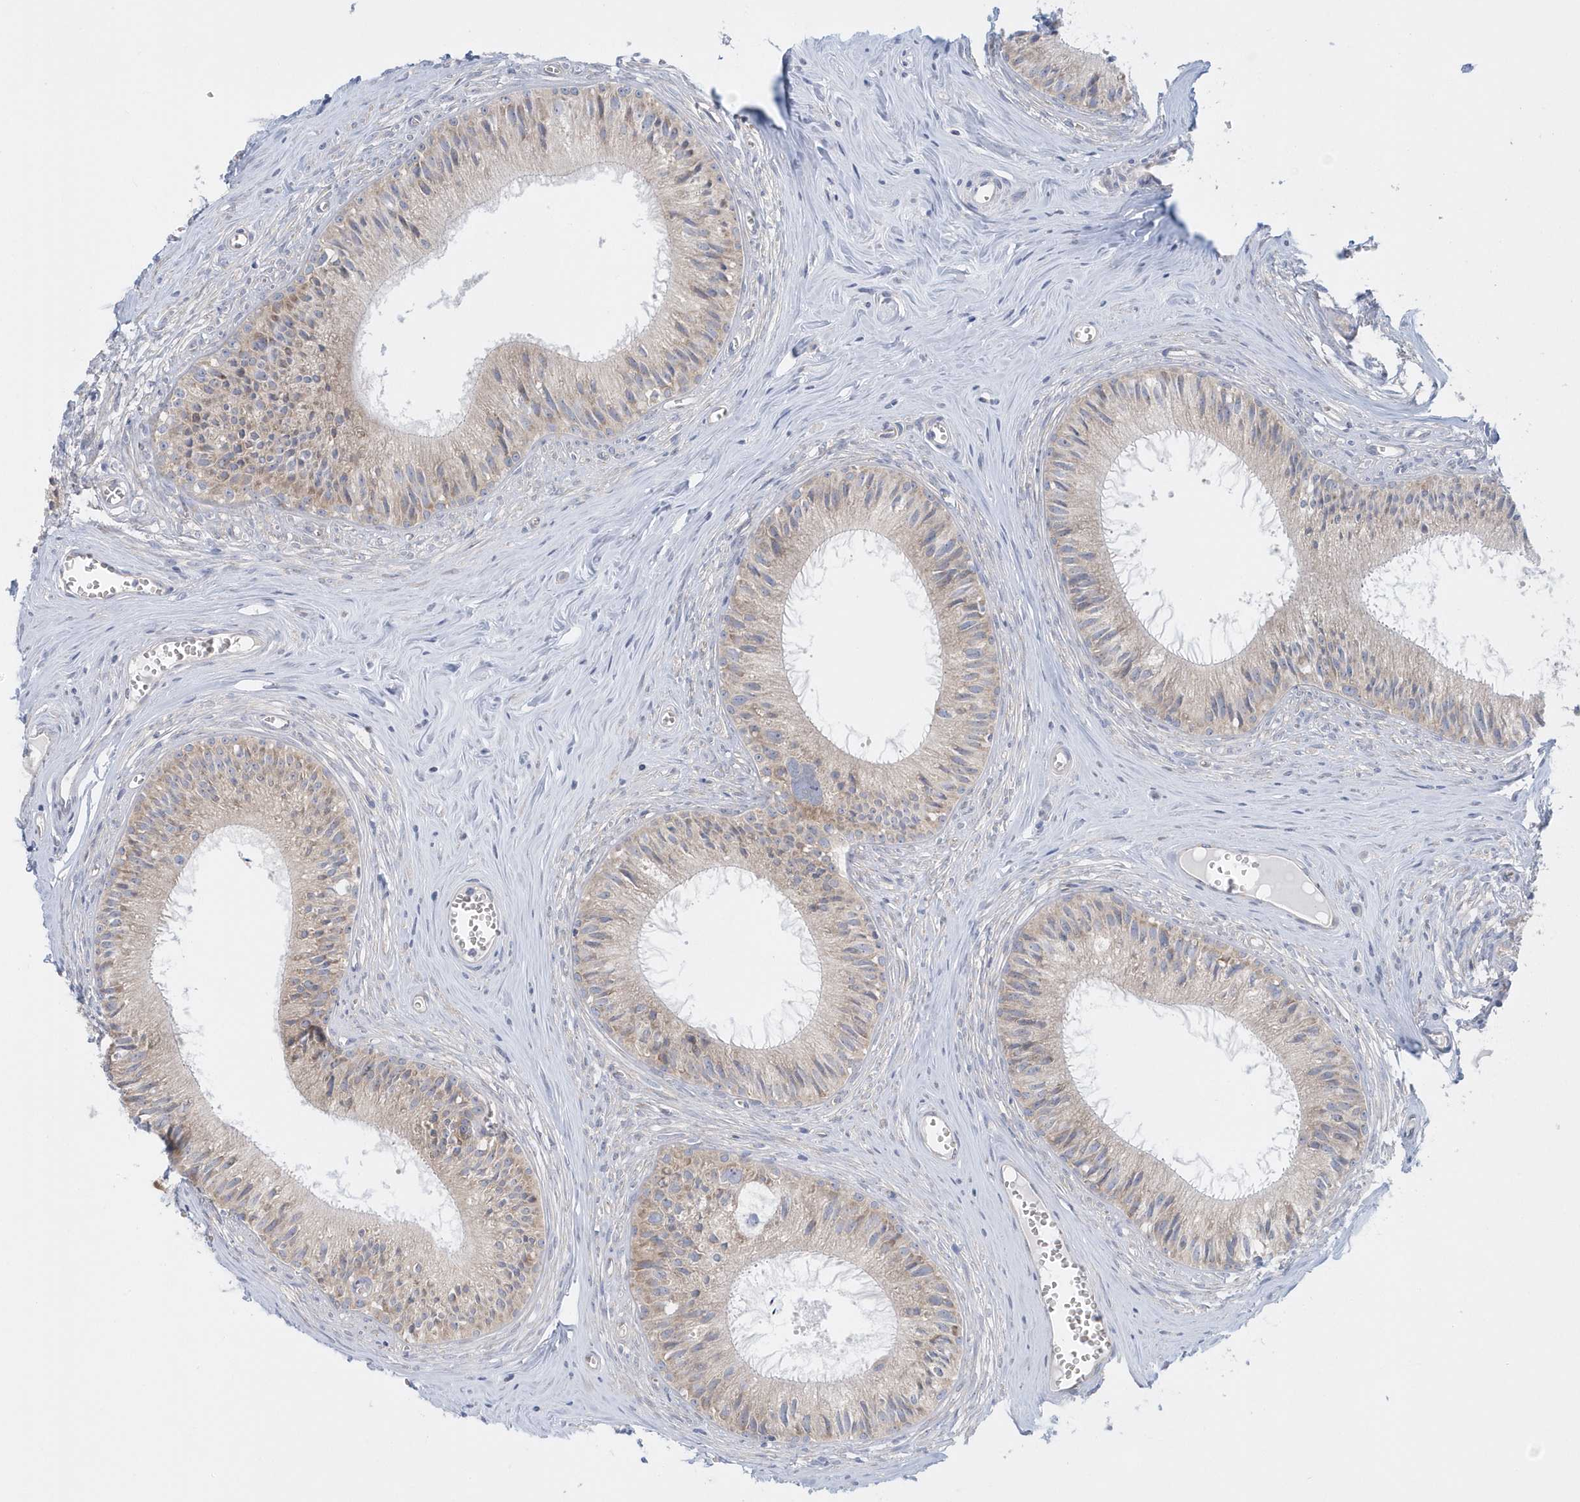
{"staining": {"intensity": "weak", "quantity": "25%-75%", "location": "cytoplasmic/membranous"}, "tissue": "epididymis", "cell_type": "Glandular cells", "image_type": "normal", "snomed": [{"axis": "morphology", "description": "Normal tissue, NOS"}, {"axis": "topography", "description": "Epididymis"}], "caption": "Immunohistochemical staining of unremarkable human epididymis displays weak cytoplasmic/membranous protein expression in approximately 25%-75% of glandular cells. Using DAB (3,3'-diaminobenzidine) (brown) and hematoxylin (blue) stains, captured at high magnification using brightfield microscopy.", "gene": "EIF3C", "patient": {"sex": "male", "age": 36}}